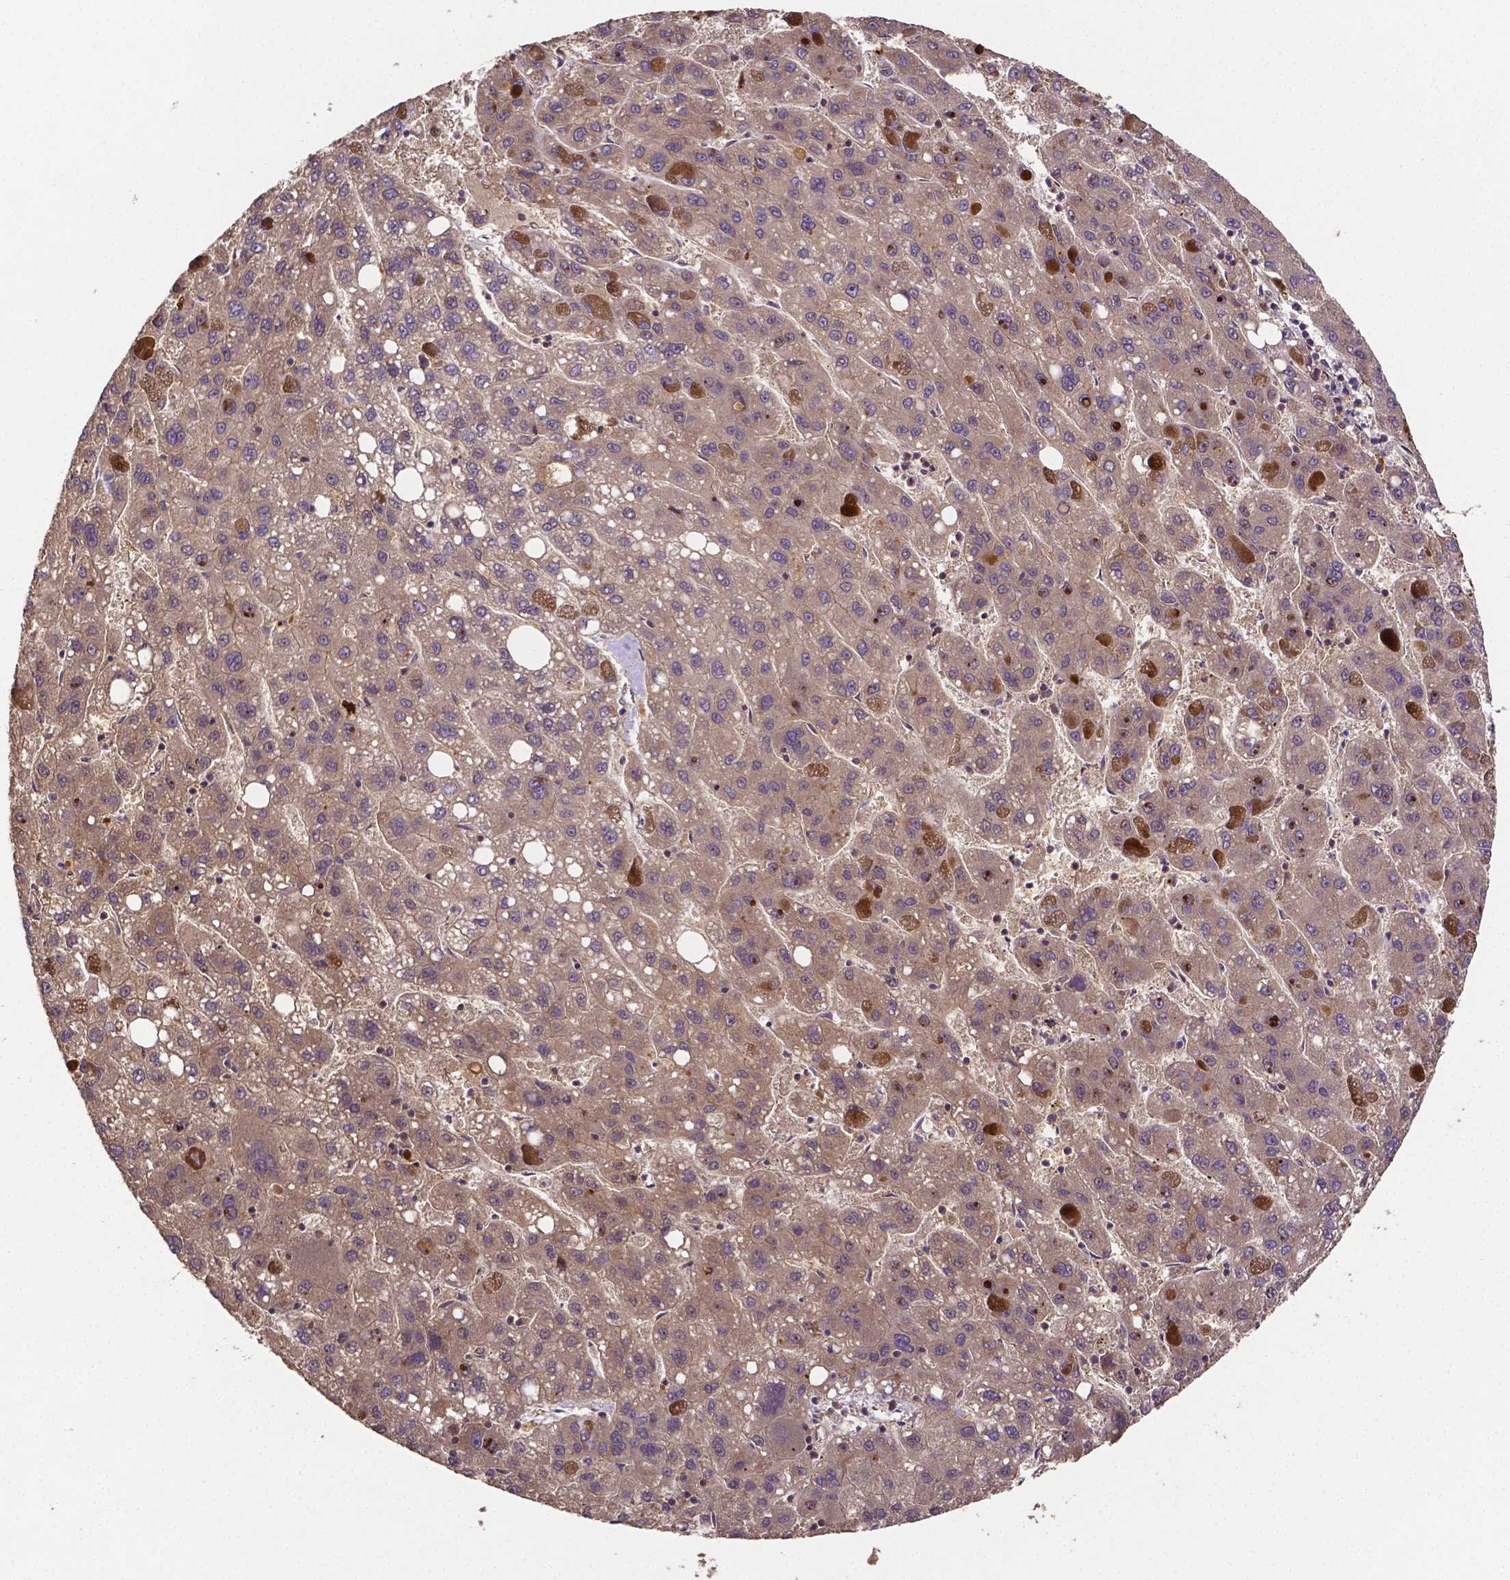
{"staining": {"intensity": "weak", "quantity": "<25%", "location": "cytoplasmic/membranous"}, "tissue": "liver cancer", "cell_type": "Tumor cells", "image_type": "cancer", "snomed": [{"axis": "morphology", "description": "Carcinoma, Hepatocellular, NOS"}, {"axis": "topography", "description": "Liver"}], "caption": "The immunohistochemistry (IHC) image has no significant staining in tumor cells of liver cancer (hepatocellular carcinoma) tissue.", "gene": "RNF123", "patient": {"sex": "female", "age": 82}}